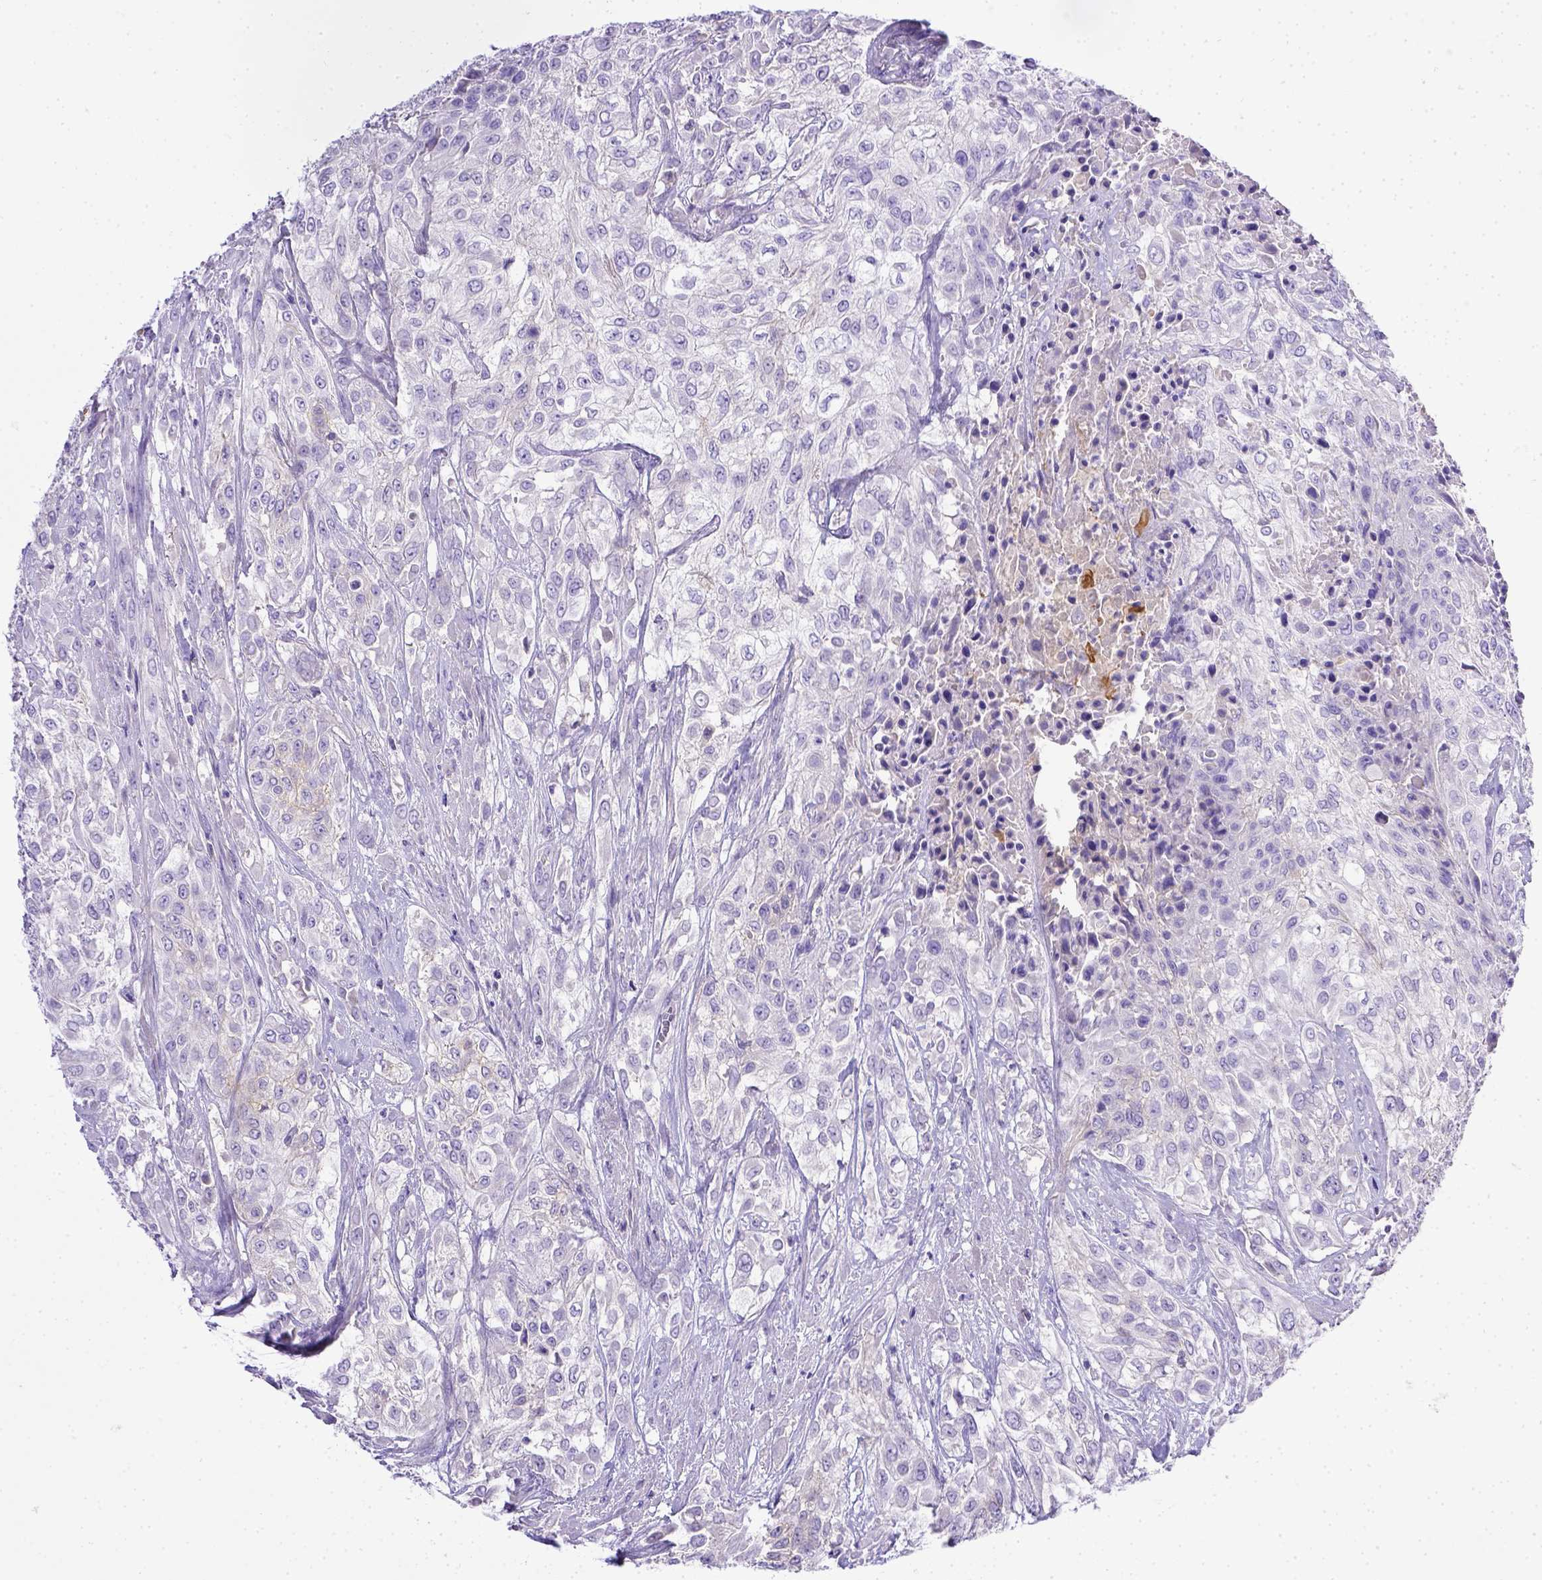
{"staining": {"intensity": "negative", "quantity": "none", "location": "none"}, "tissue": "urothelial cancer", "cell_type": "Tumor cells", "image_type": "cancer", "snomed": [{"axis": "morphology", "description": "Urothelial carcinoma, High grade"}, {"axis": "topography", "description": "Urinary bladder"}], "caption": "This is an immunohistochemistry micrograph of urothelial cancer. There is no positivity in tumor cells.", "gene": "BTN1A1", "patient": {"sex": "male", "age": 57}}